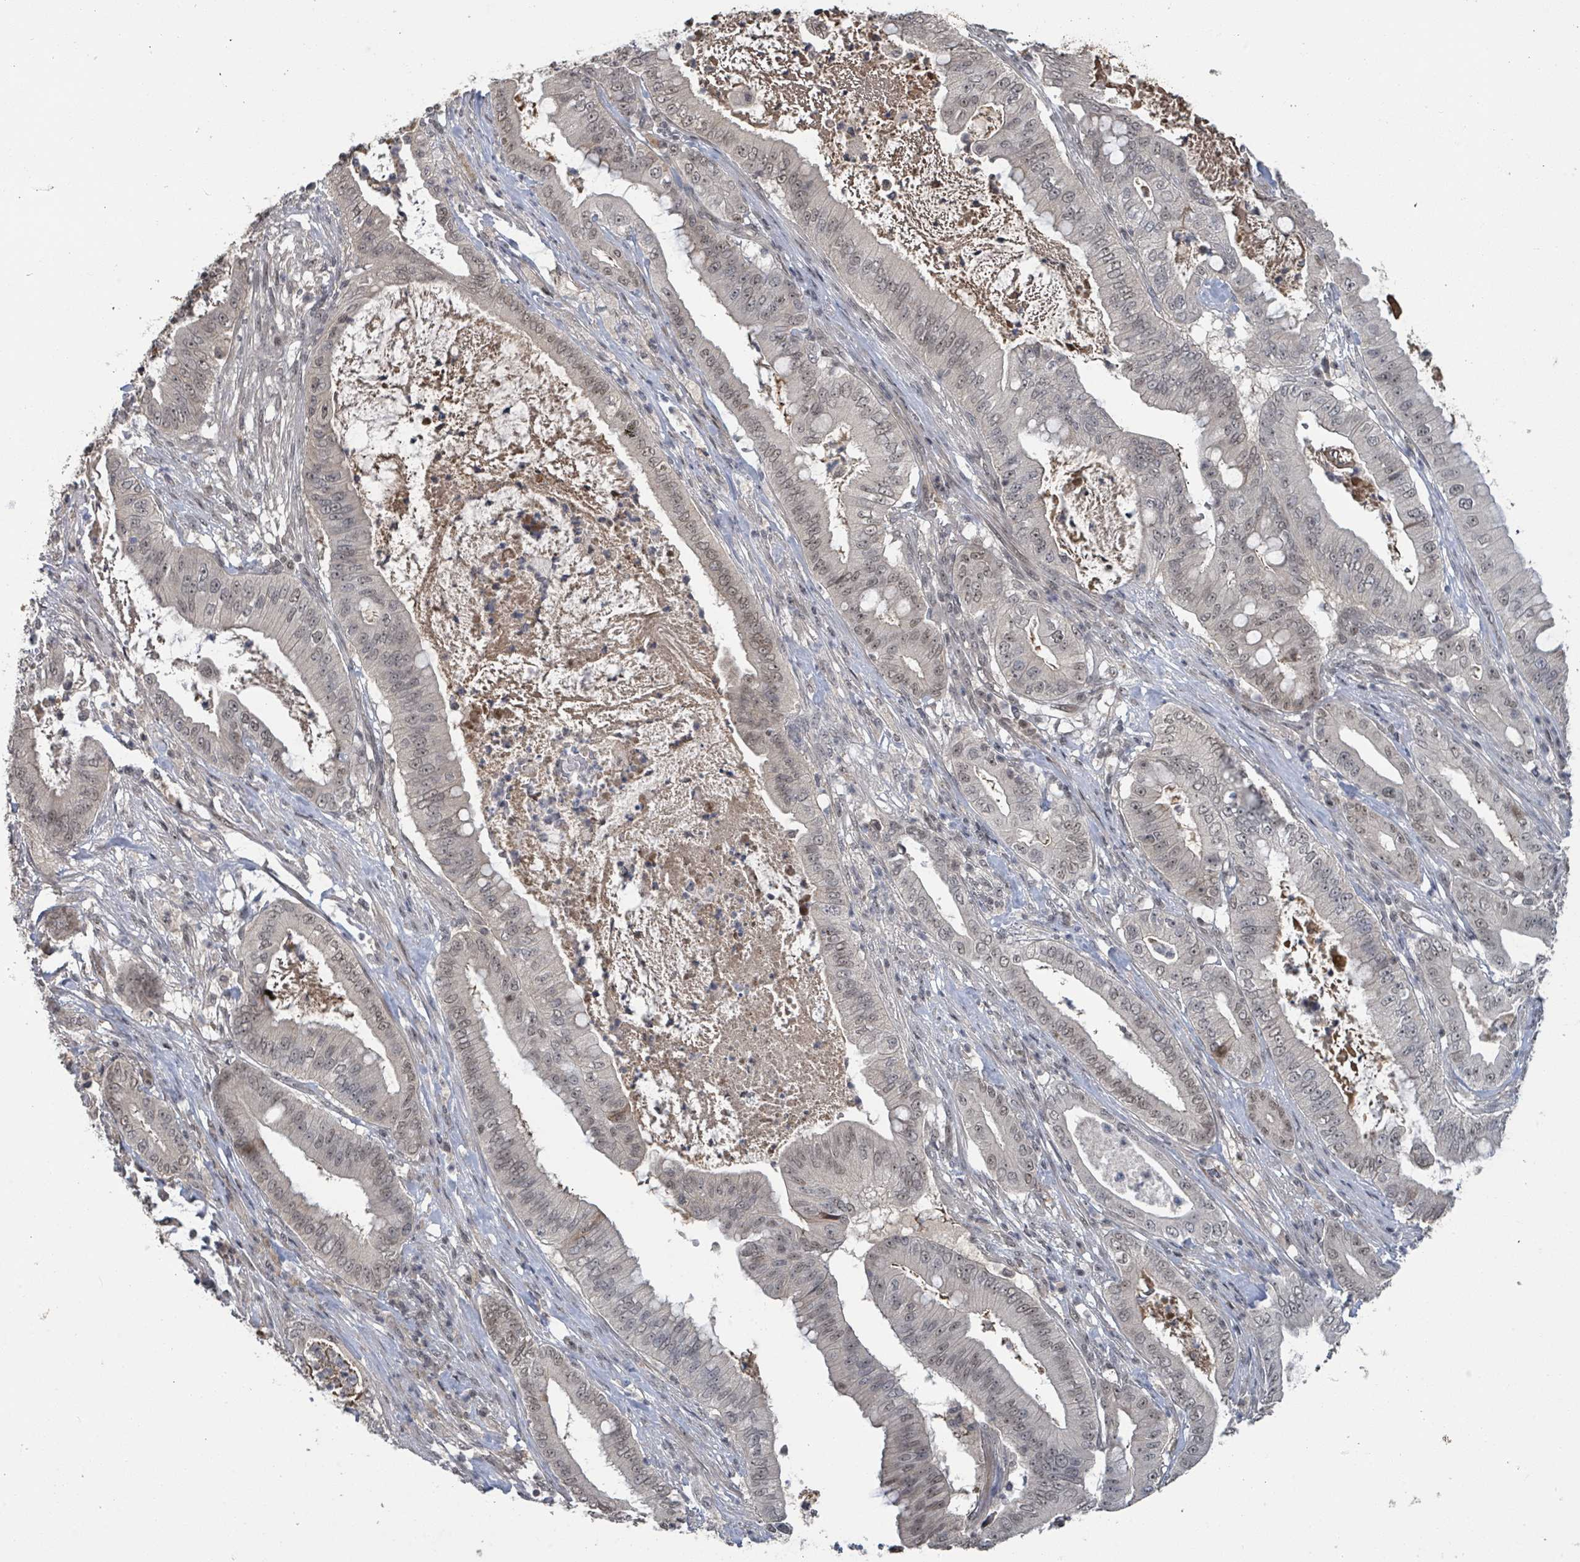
{"staining": {"intensity": "weak", "quantity": "25%-75%", "location": "nuclear"}, "tissue": "pancreatic cancer", "cell_type": "Tumor cells", "image_type": "cancer", "snomed": [{"axis": "morphology", "description": "Adenocarcinoma, NOS"}, {"axis": "topography", "description": "Pancreas"}], "caption": "Weak nuclear expression is identified in approximately 25%-75% of tumor cells in pancreatic cancer.", "gene": "ZBTB14", "patient": {"sex": "male", "age": 71}}